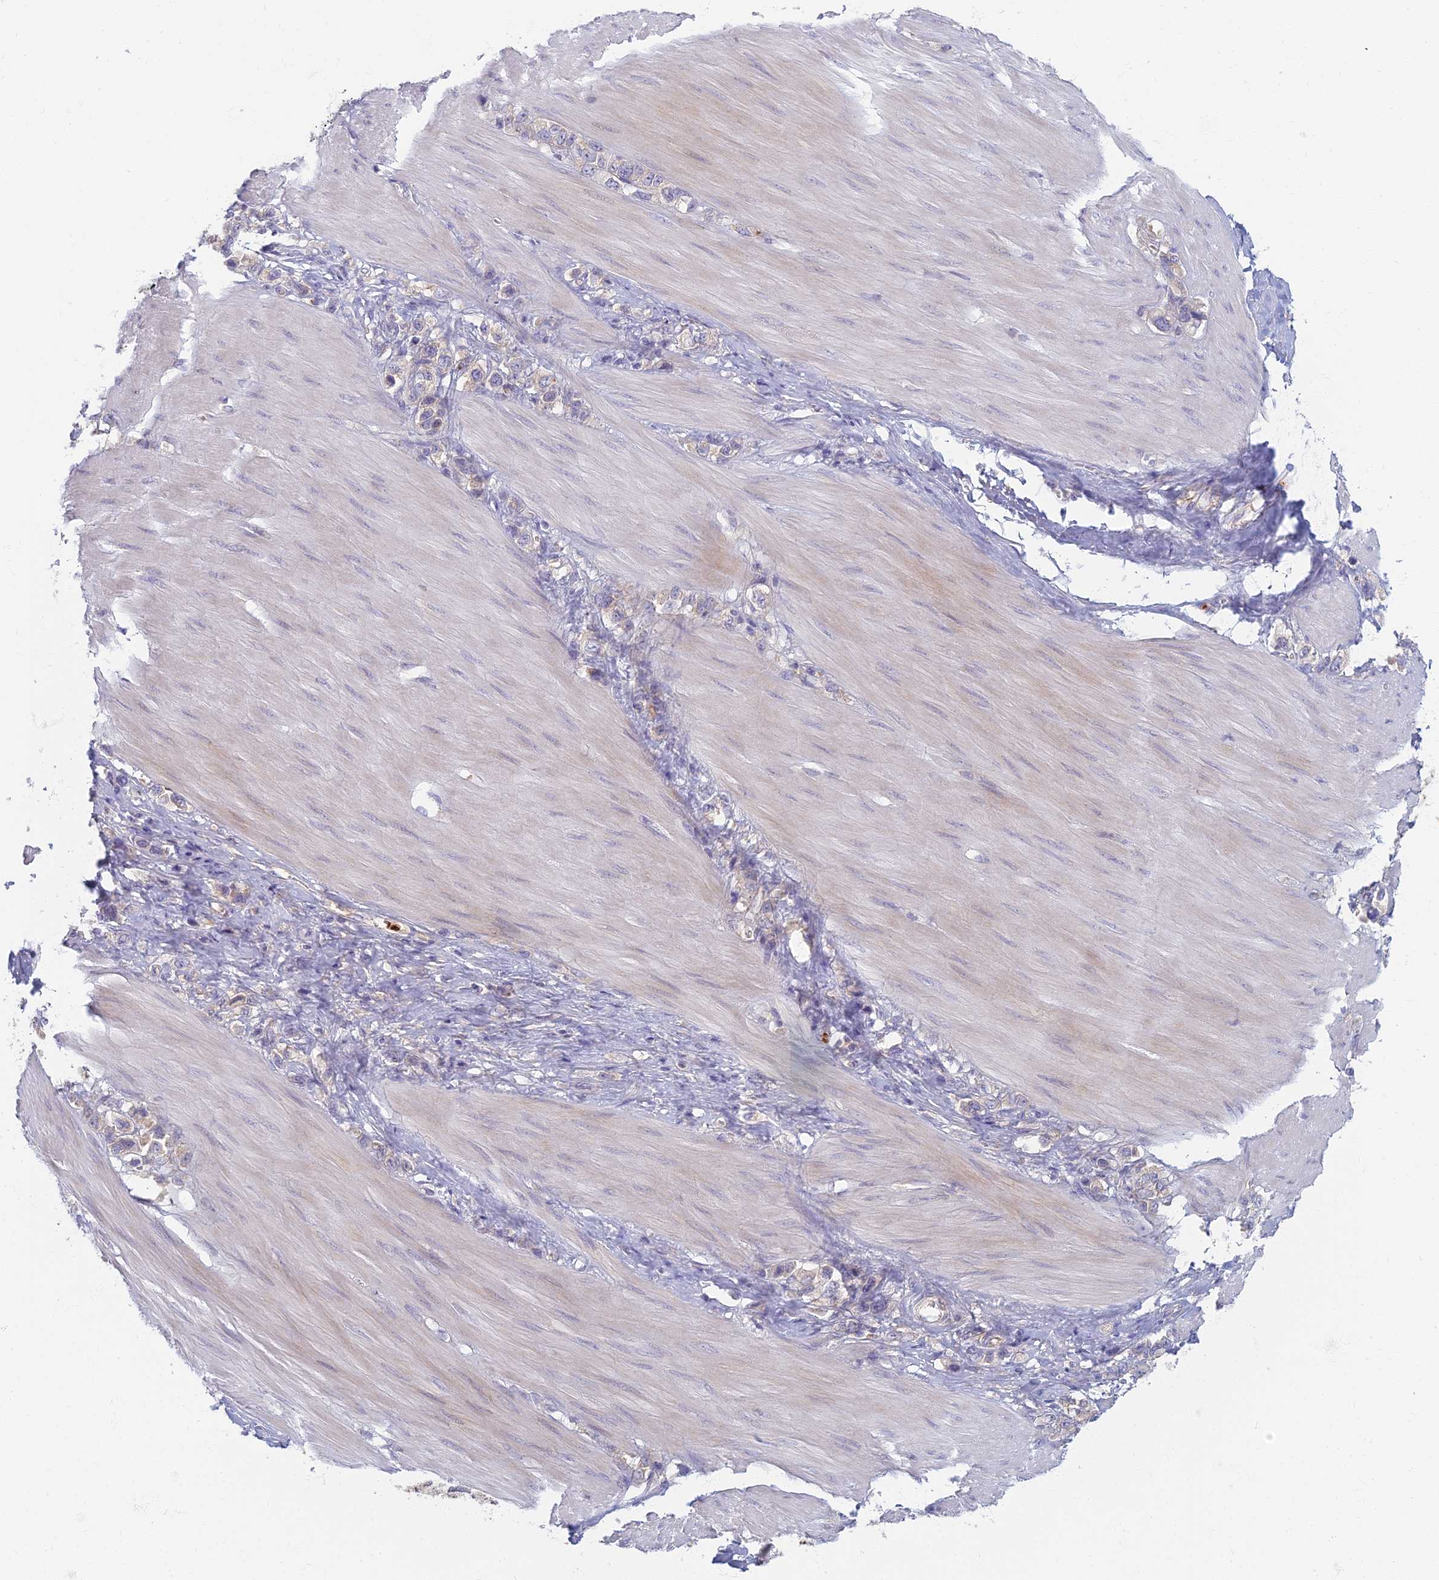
{"staining": {"intensity": "negative", "quantity": "none", "location": "none"}, "tissue": "stomach cancer", "cell_type": "Tumor cells", "image_type": "cancer", "snomed": [{"axis": "morphology", "description": "Adenocarcinoma, NOS"}, {"axis": "topography", "description": "Stomach"}], "caption": "Tumor cells show no significant positivity in stomach cancer.", "gene": "PROX2", "patient": {"sex": "female", "age": 65}}